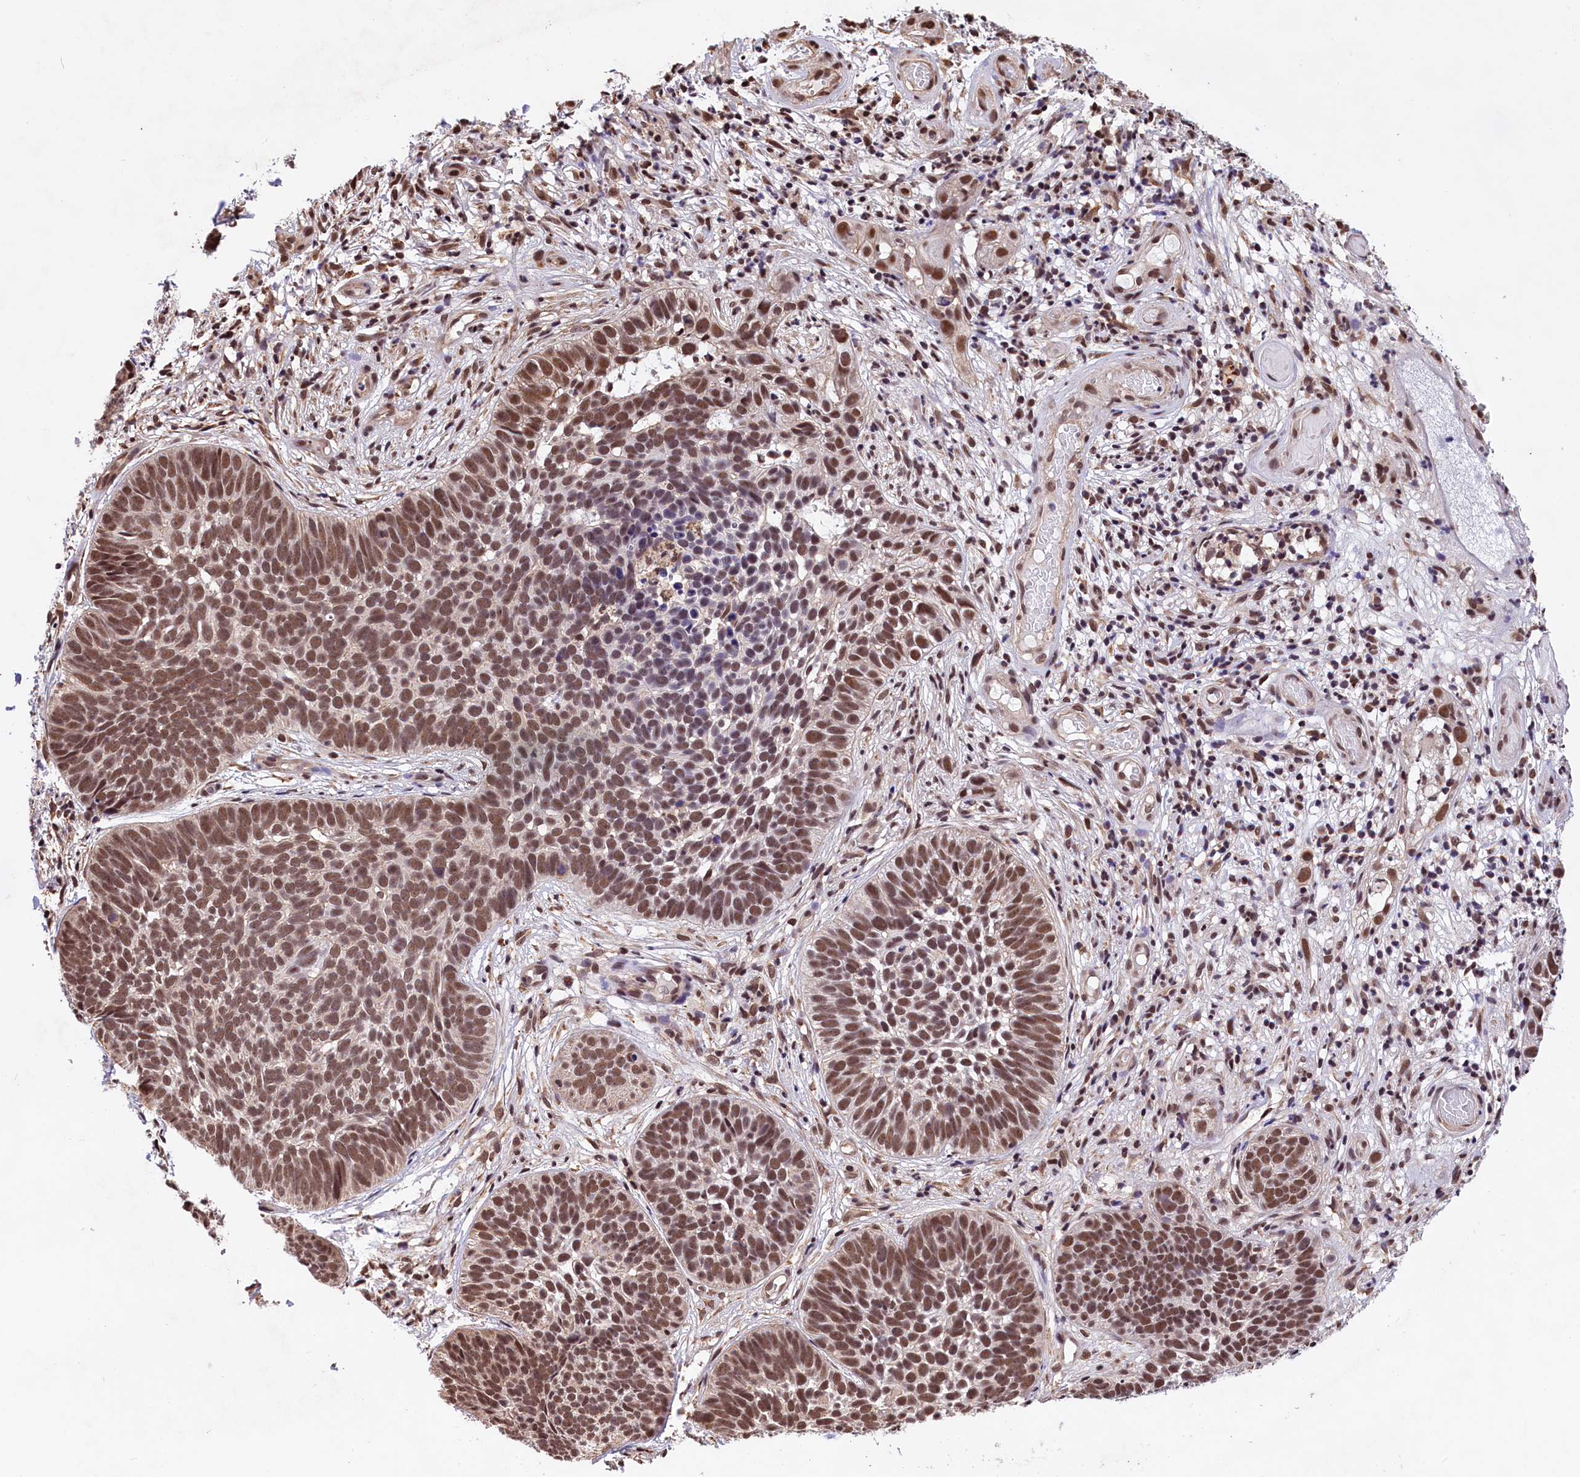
{"staining": {"intensity": "moderate", "quantity": ">75%", "location": "nuclear"}, "tissue": "skin cancer", "cell_type": "Tumor cells", "image_type": "cancer", "snomed": [{"axis": "morphology", "description": "Basal cell carcinoma"}, {"axis": "topography", "description": "Skin"}], "caption": "Immunohistochemical staining of human skin basal cell carcinoma displays medium levels of moderate nuclear staining in about >75% of tumor cells. Using DAB (3,3'-diaminobenzidine) (brown) and hematoxylin (blue) stains, captured at high magnification using brightfield microscopy.", "gene": "ZC3H4", "patient": {"sex": "male", "age": 89}}